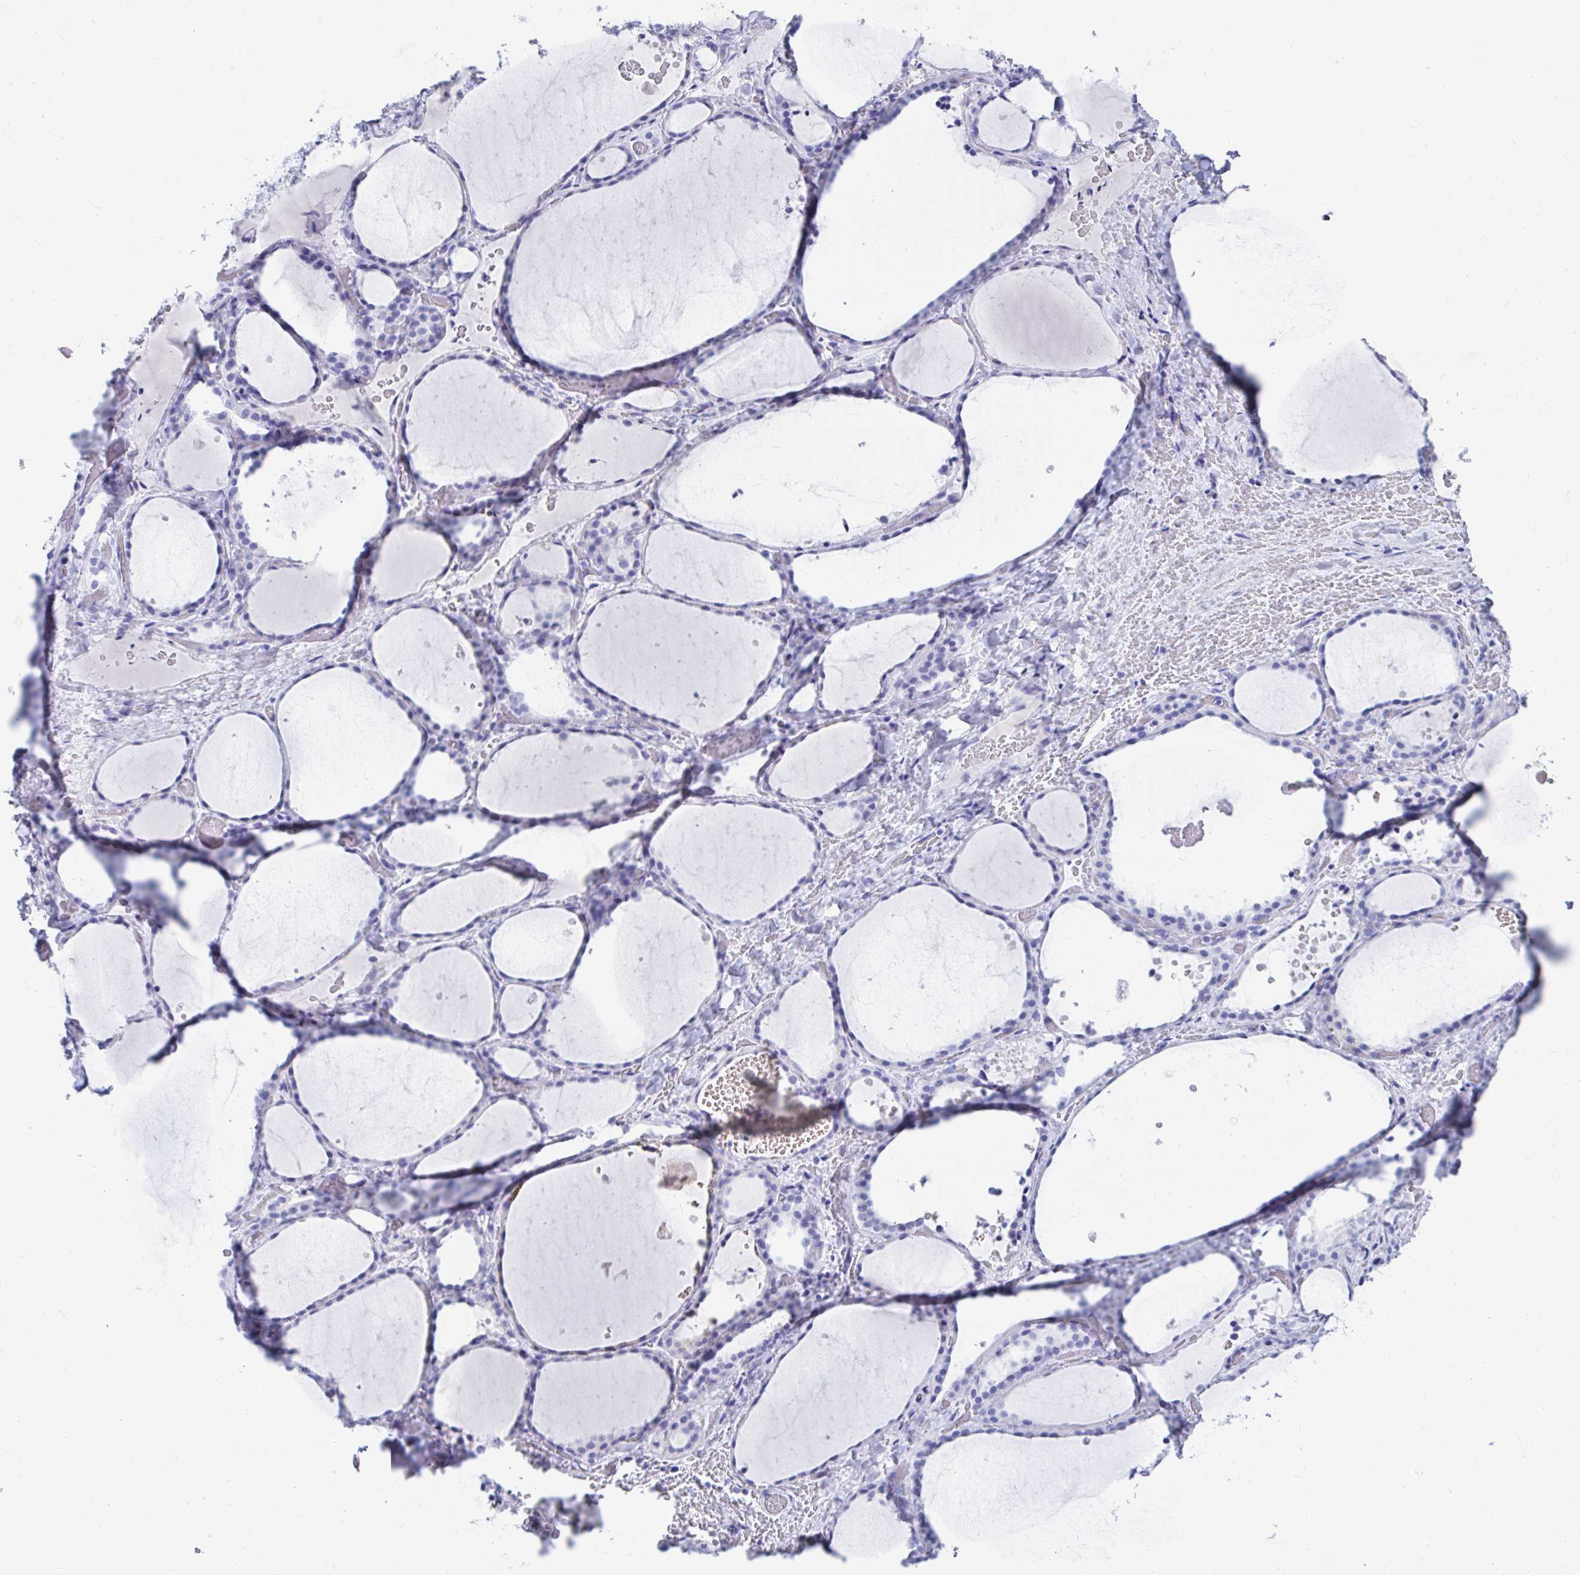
{"staining": {"intensity": "negative", "quantity": "none", "location": "none"}, "tissue": "thyroid gland", "cell_type": "Glandular cells", "image_type": "normal", "snomed": [{"axis": "morphology", "description": "Normal tissue, NOS"}, {"axis": "topography", "description": "Thyroid gland"}], "caption": "Immunohistochemistry (IHC) histopathology image of unremarkable thyroid gland: human thyroid gland stained with DAB (3,3'-diaminobenzidine) demonstrates no significant protein expression in glandular cells.", "gene": "DPEP3", "patient": {"sex": "female", "age": 36}}